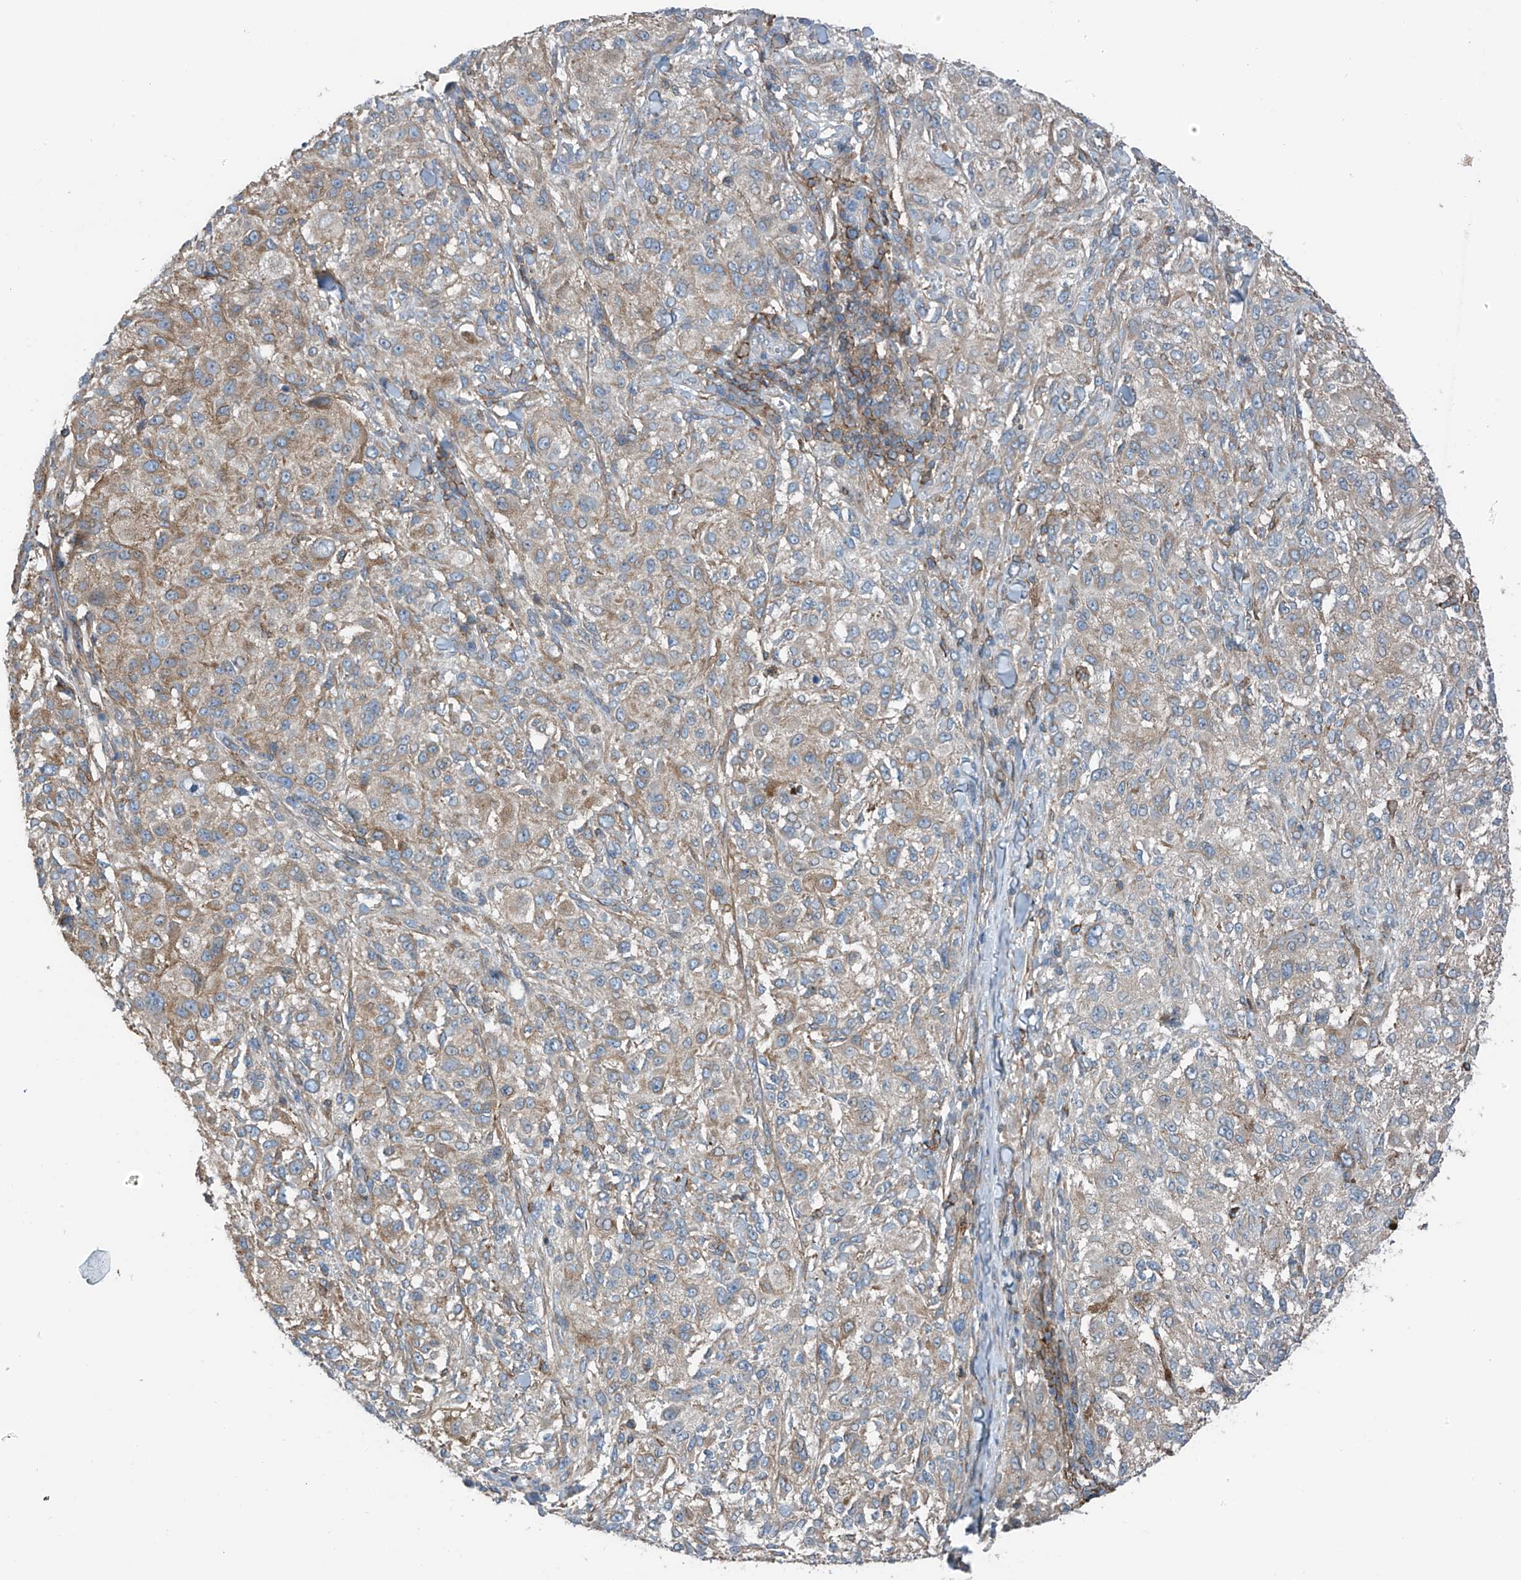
{"staining": {"intensity": "weak", "quantity": ">75%", "location": "cytoplasmic/membranous"}, "tissue": "melanoma", "cell_type": "Tumor cells", "image_type": "cancer", "snomed": [{"axis": "morphology", "description": "Necrosis, NOS"}, {"axis": "morphology", "description": "Malignant melanoma, NOS"}, {"axis": "topography", "description": "Skin"}], "caption": "Malignant melanoma stained with a brown dye displays weak cytoplasmic/membranous positive positivity in approximately >75% of tumor cells.", "gene": "SLC1A5", "patient": {"sex": "female", "age": 87}}